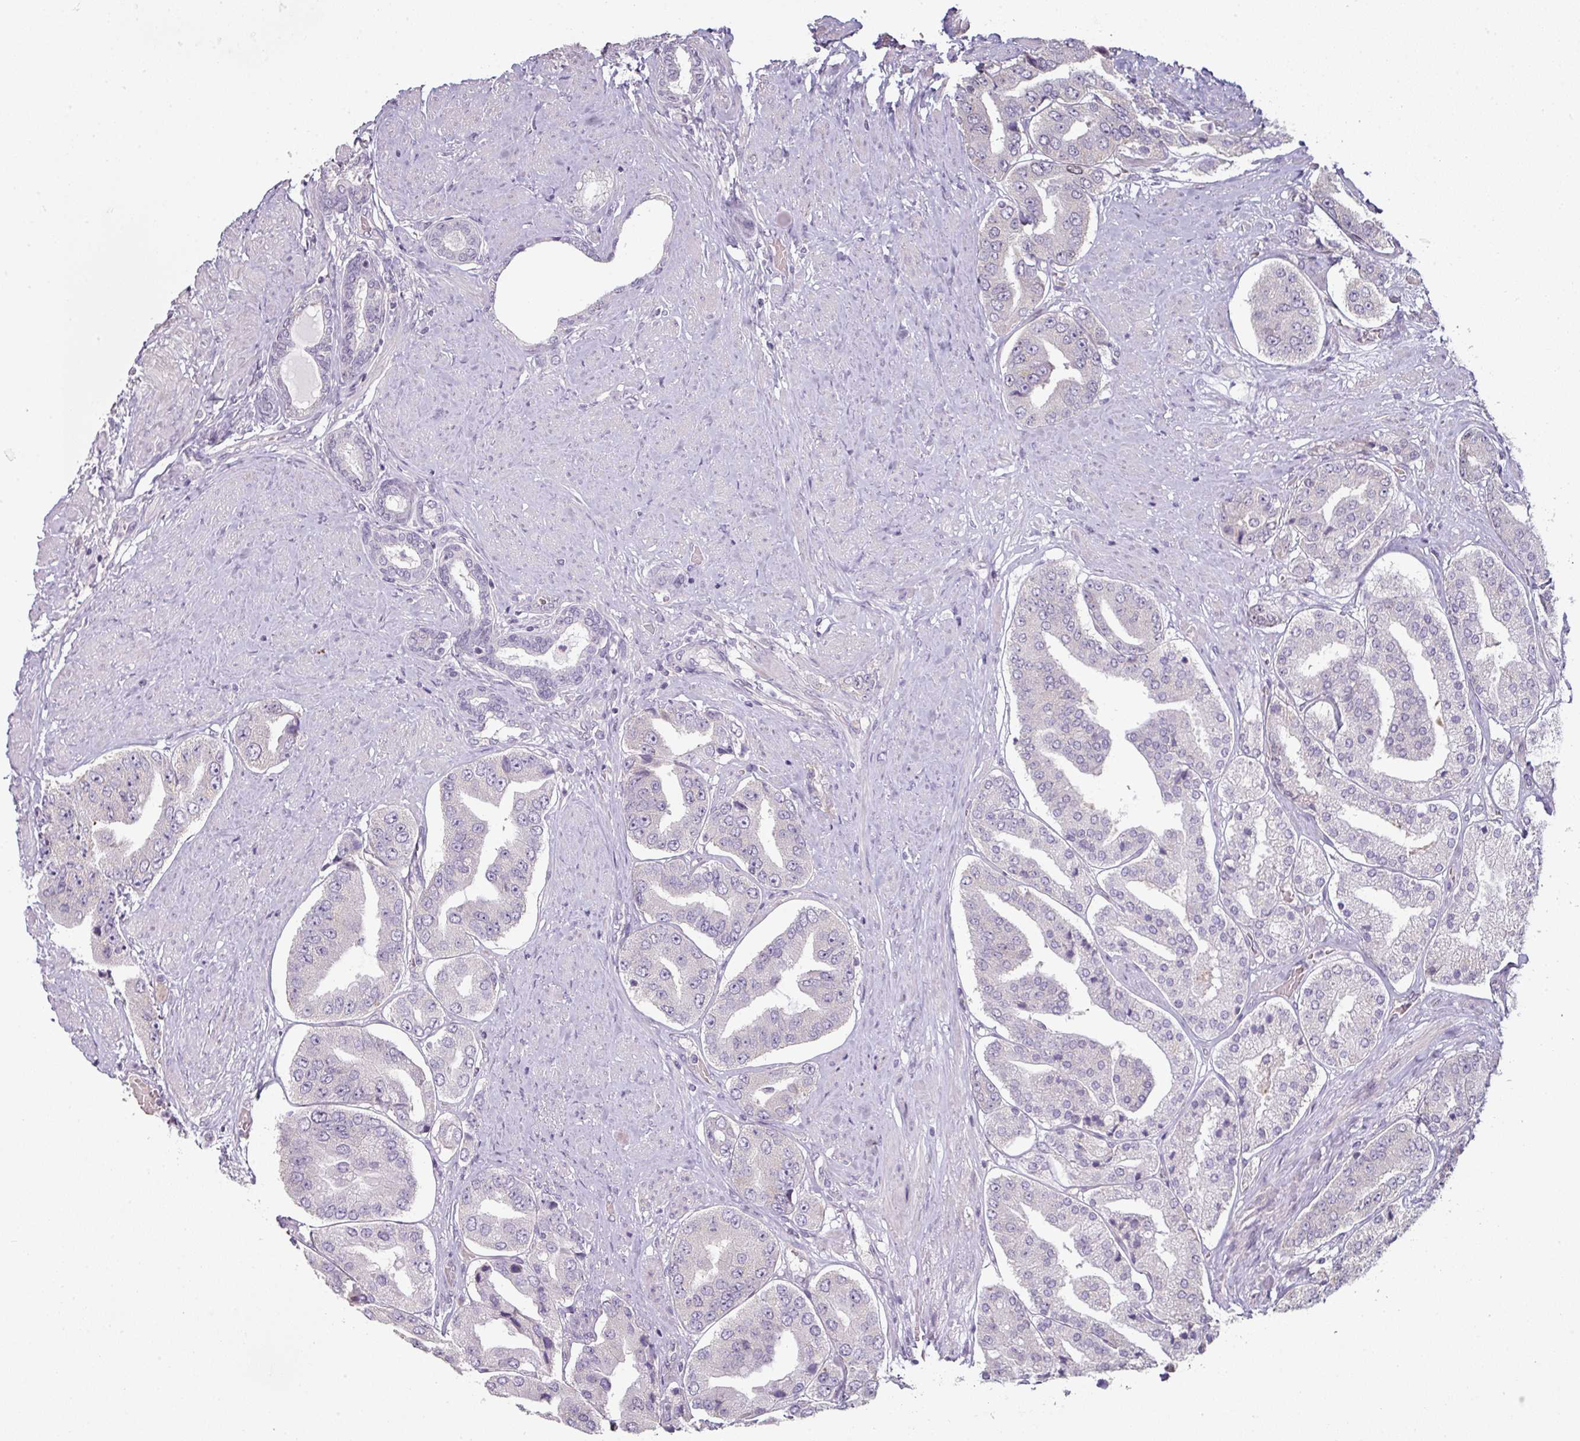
{"staining": {"intensity": "negative", "quantity": "none", "location": "none"}, "tissue": "prostate cancer", "cell_type": "Tumor cells", "image_type": "cancer", "snomed": [{"axis": "morphology", "description": "Adenocarcinoma, High grade"}, {"axis": "topography", "description": "Prostate"}], "caption": "Tumor cells are negative for brown protein staining in prostate cancer.", "gene": "C19orf33", "patient": {"sex": "male", "age": 63}}